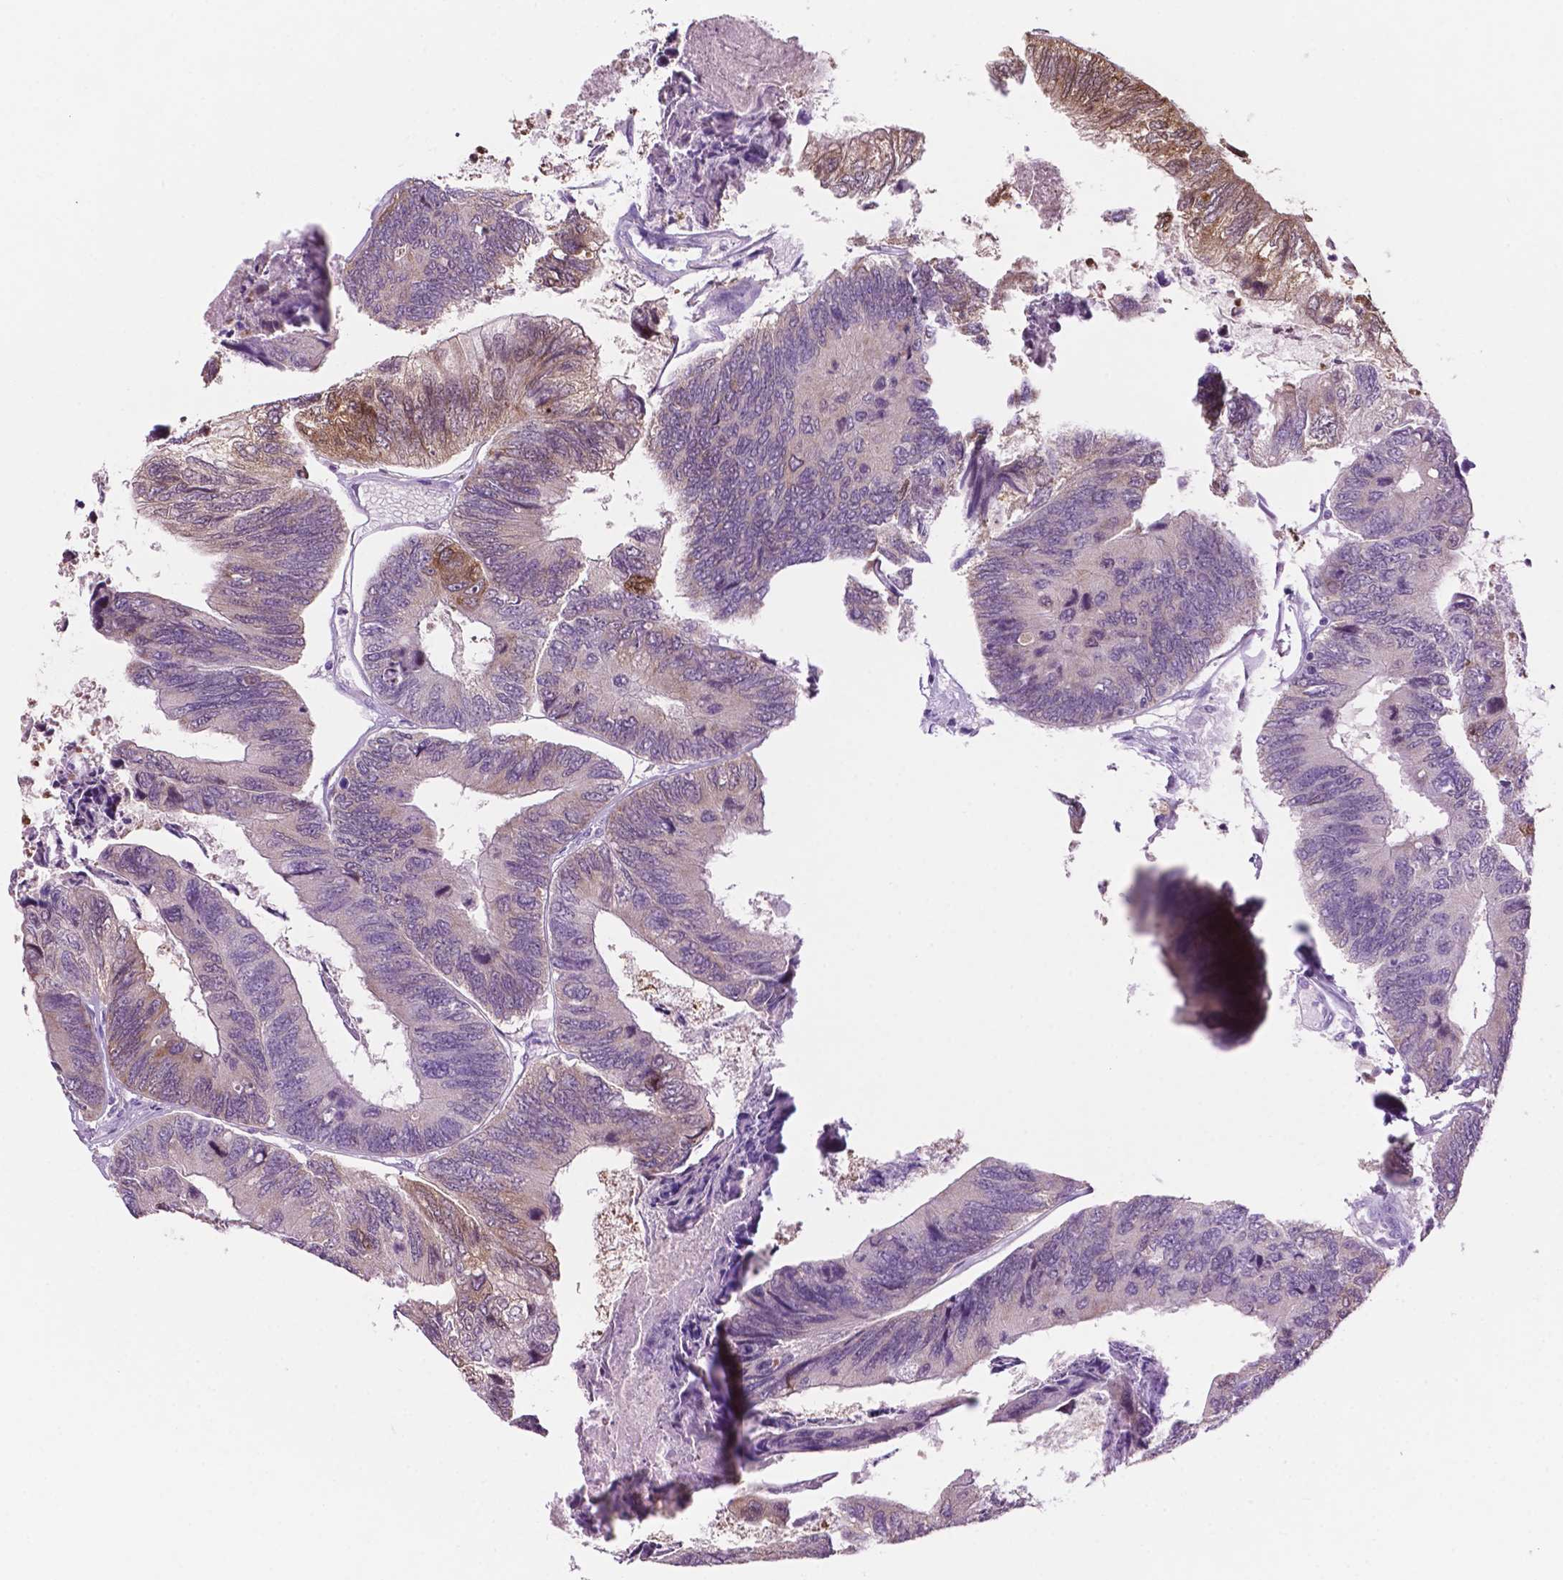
{"staining": {"intensity": "weak", "quantity": "<25%", "location": "cytoplasmic/membranous"}, "tissue": "colorectal cancer", "cell_type": "Tumor cells", "image_type": "cancer", "snomed": [{"axis": "morphology", "description": "Adenocarcinoma, NOS"}, {"axis": "topography", "description": "Colon"}], "caption": "Human colorectal cancer stained for a protein using immunohistochemistry displays no positivity in tumor cells.", "gene": "PHGR1", "patient": {"sex": "female", "age": 67}}